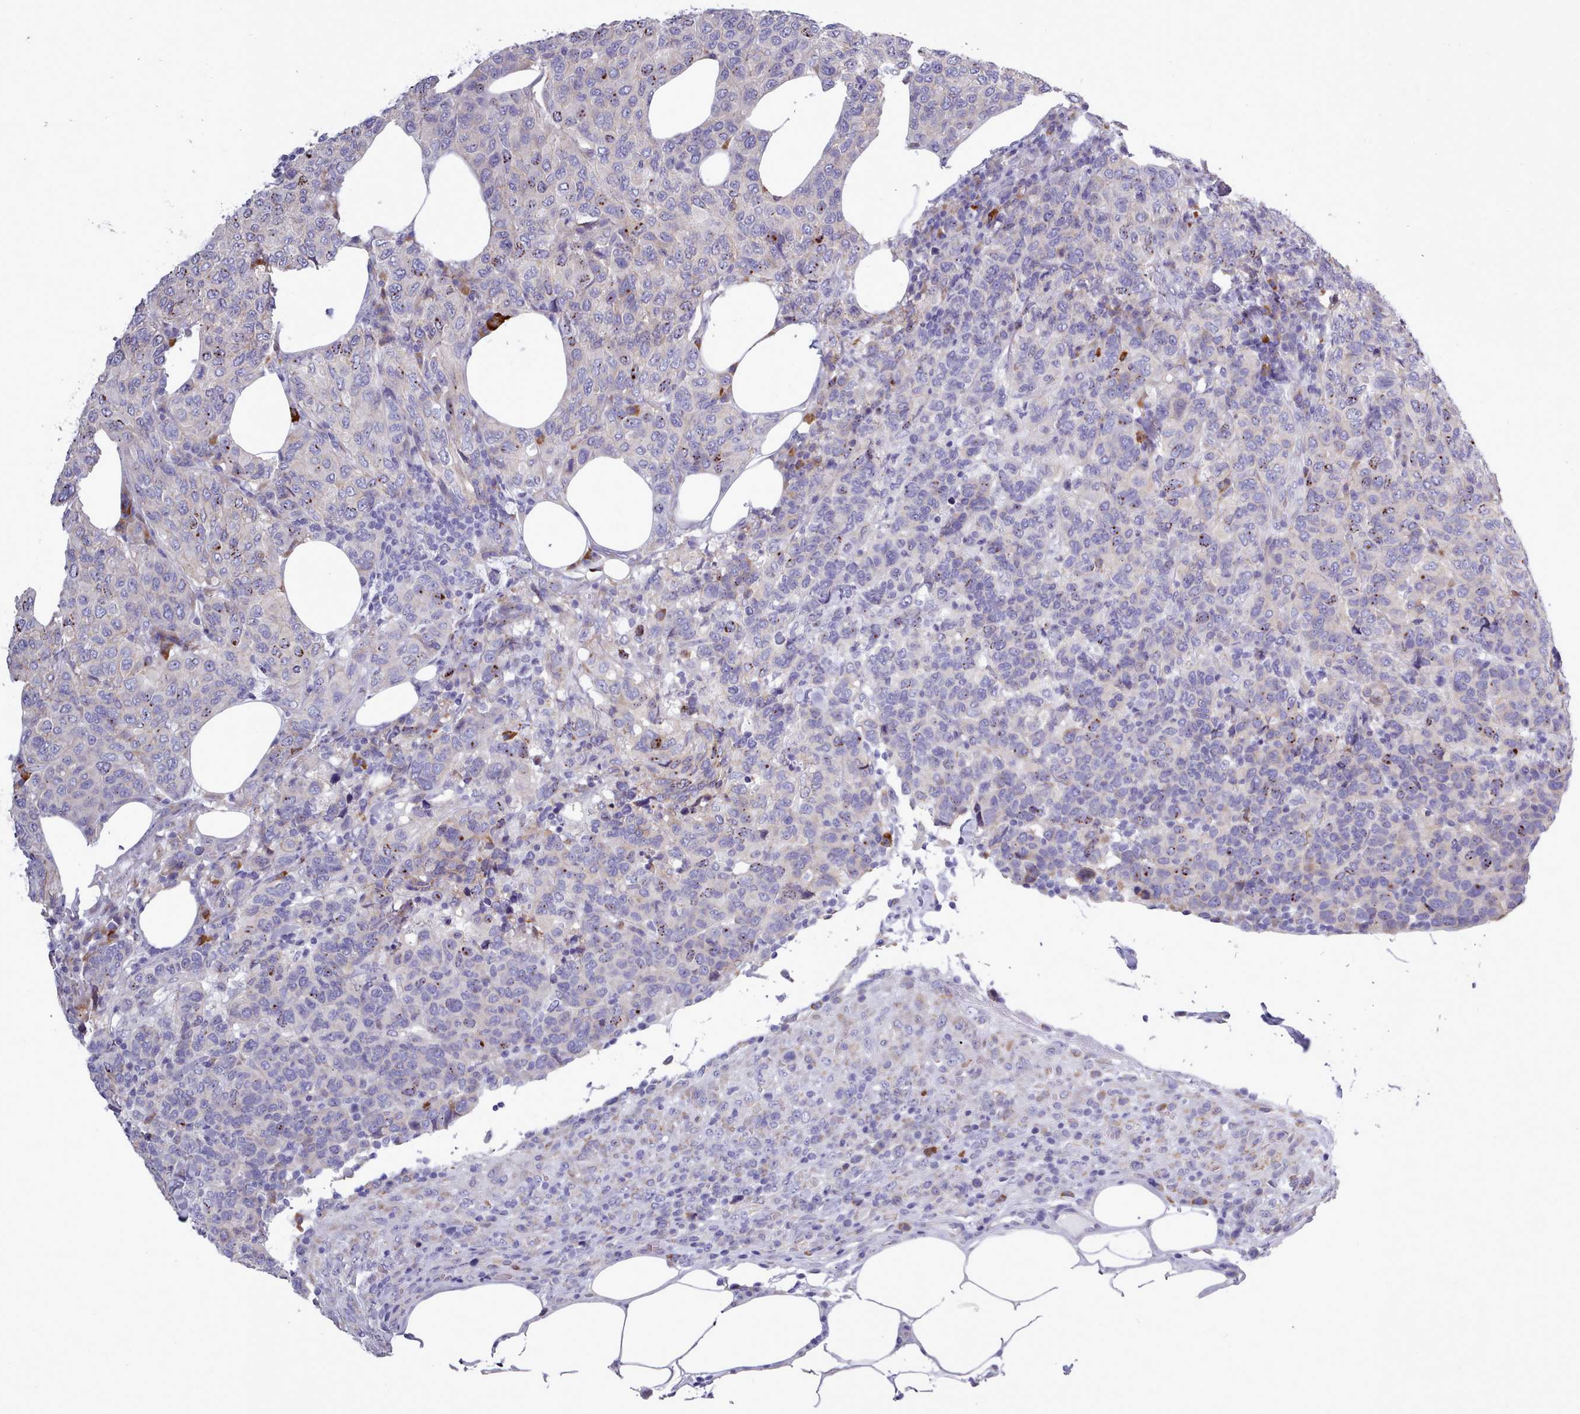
{"staining": {"intensity": "negative", "quantity": "none", "location": "none"}, "tissue": "breast cancer", "cell_type": "Tumor cells", "image_type": "cancer", "snomed": [{"axis": "morphology", "description": "Duct carcinoma"}, {"axis": "topography", "description": "Breast"}], "caption": "DAB (3,3'-diaminobenzidine) immunohistochemical staining of breast cancer shows no significant staining in tumor cells. (Stains: DAB (3,3'-diaminobenzidine) immunohistochemistry with hematoxylin counter stain, Microscopy: brightfield microscopy at high magnification).", "gene": "XKR8", "patient": {"sex": "female", "age": 55}}